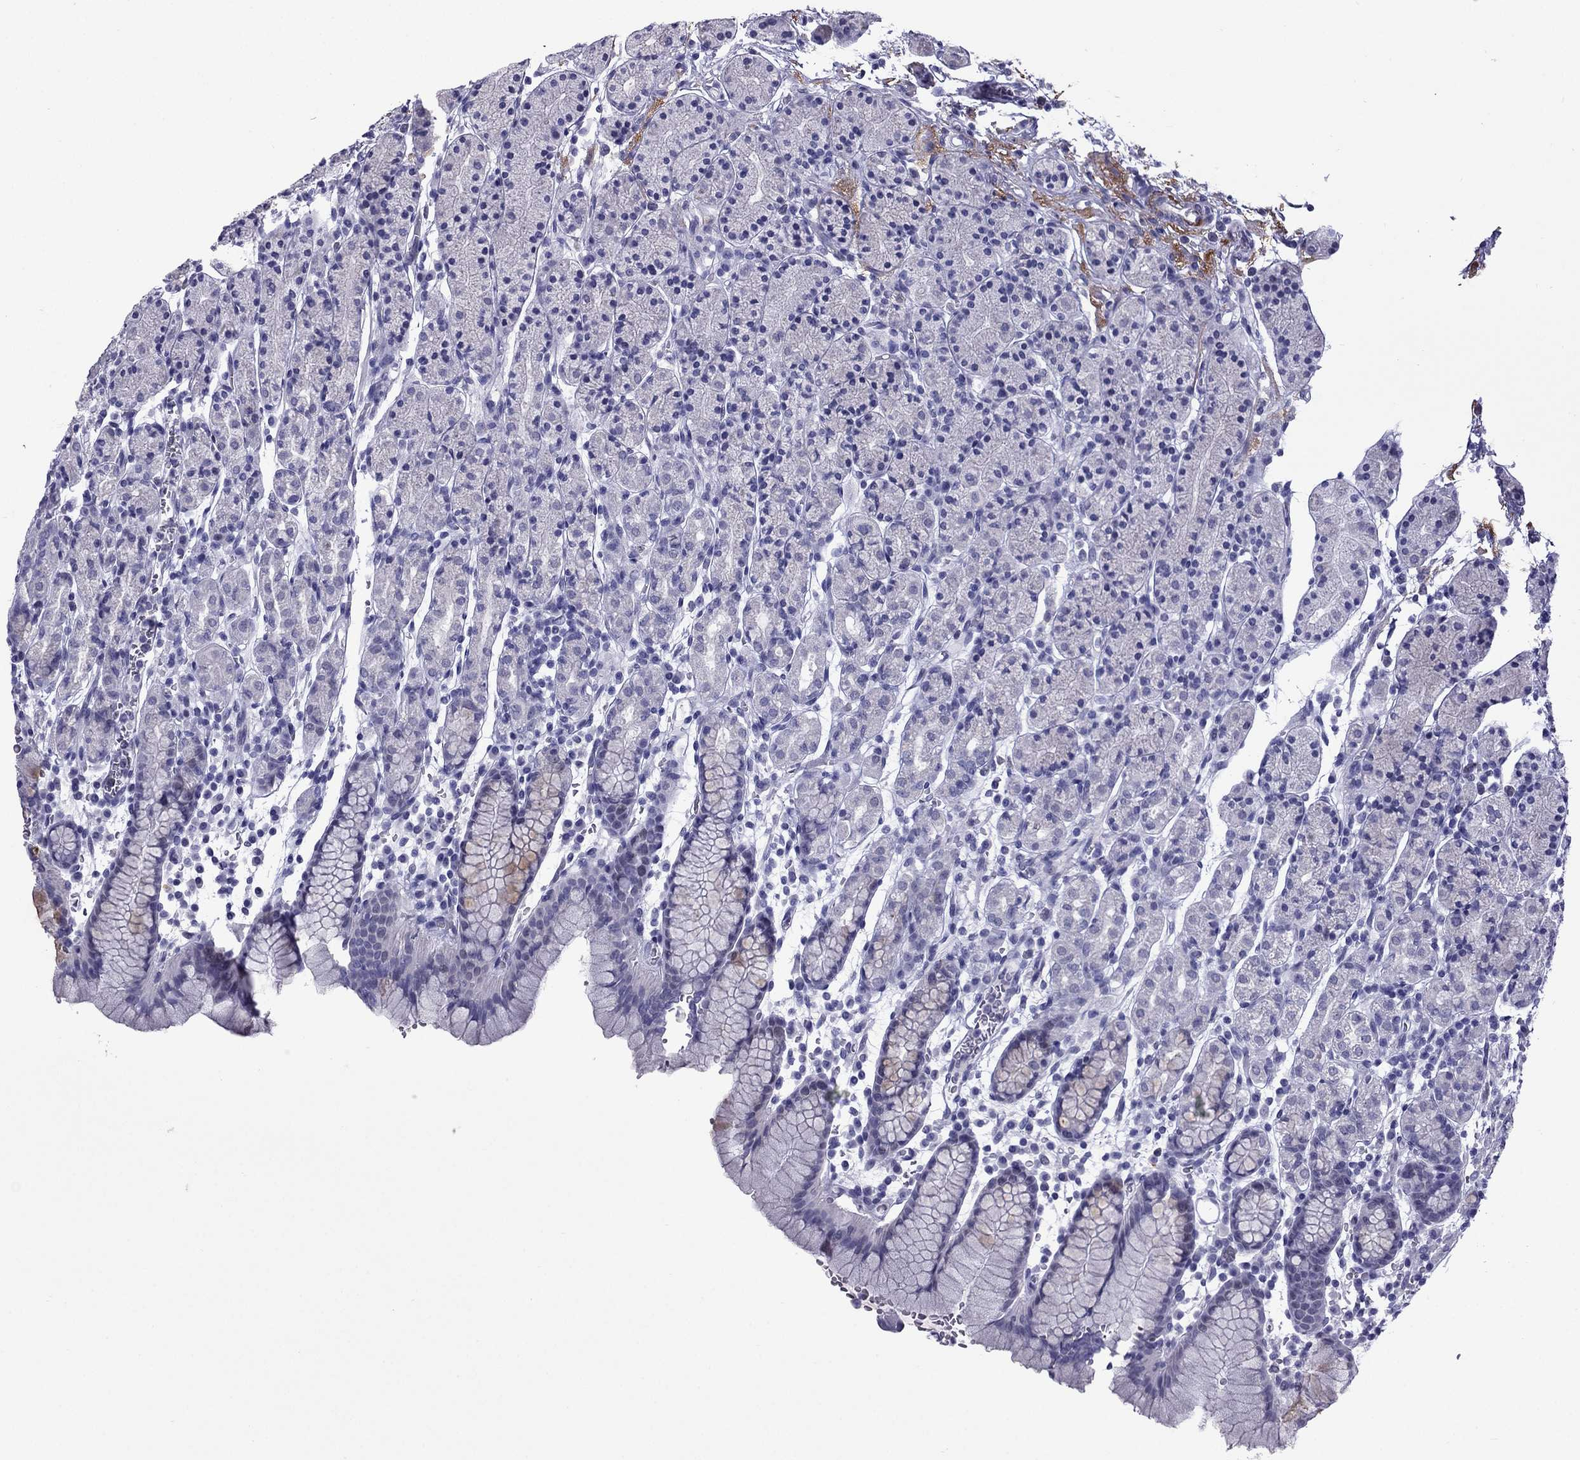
{"staining": {"intensity": "negative", "quantity": "none", "location": "none"}, "tissue": "stomach", "cell_type": "Glandular cells", "image_type": "normal", "snomed": [{"axis": "morphology", "description": "Normal tissue, NOS"}, {"axis": "topography", "description": "Stomach, upper"}, {"axis": "topography", "description": "Stomach"}], "caption": "IHC of benign stomach reveals no staining in glandular cells.", "gene": "MYLK3", "patient": {"sex": "male", "age": 62}}